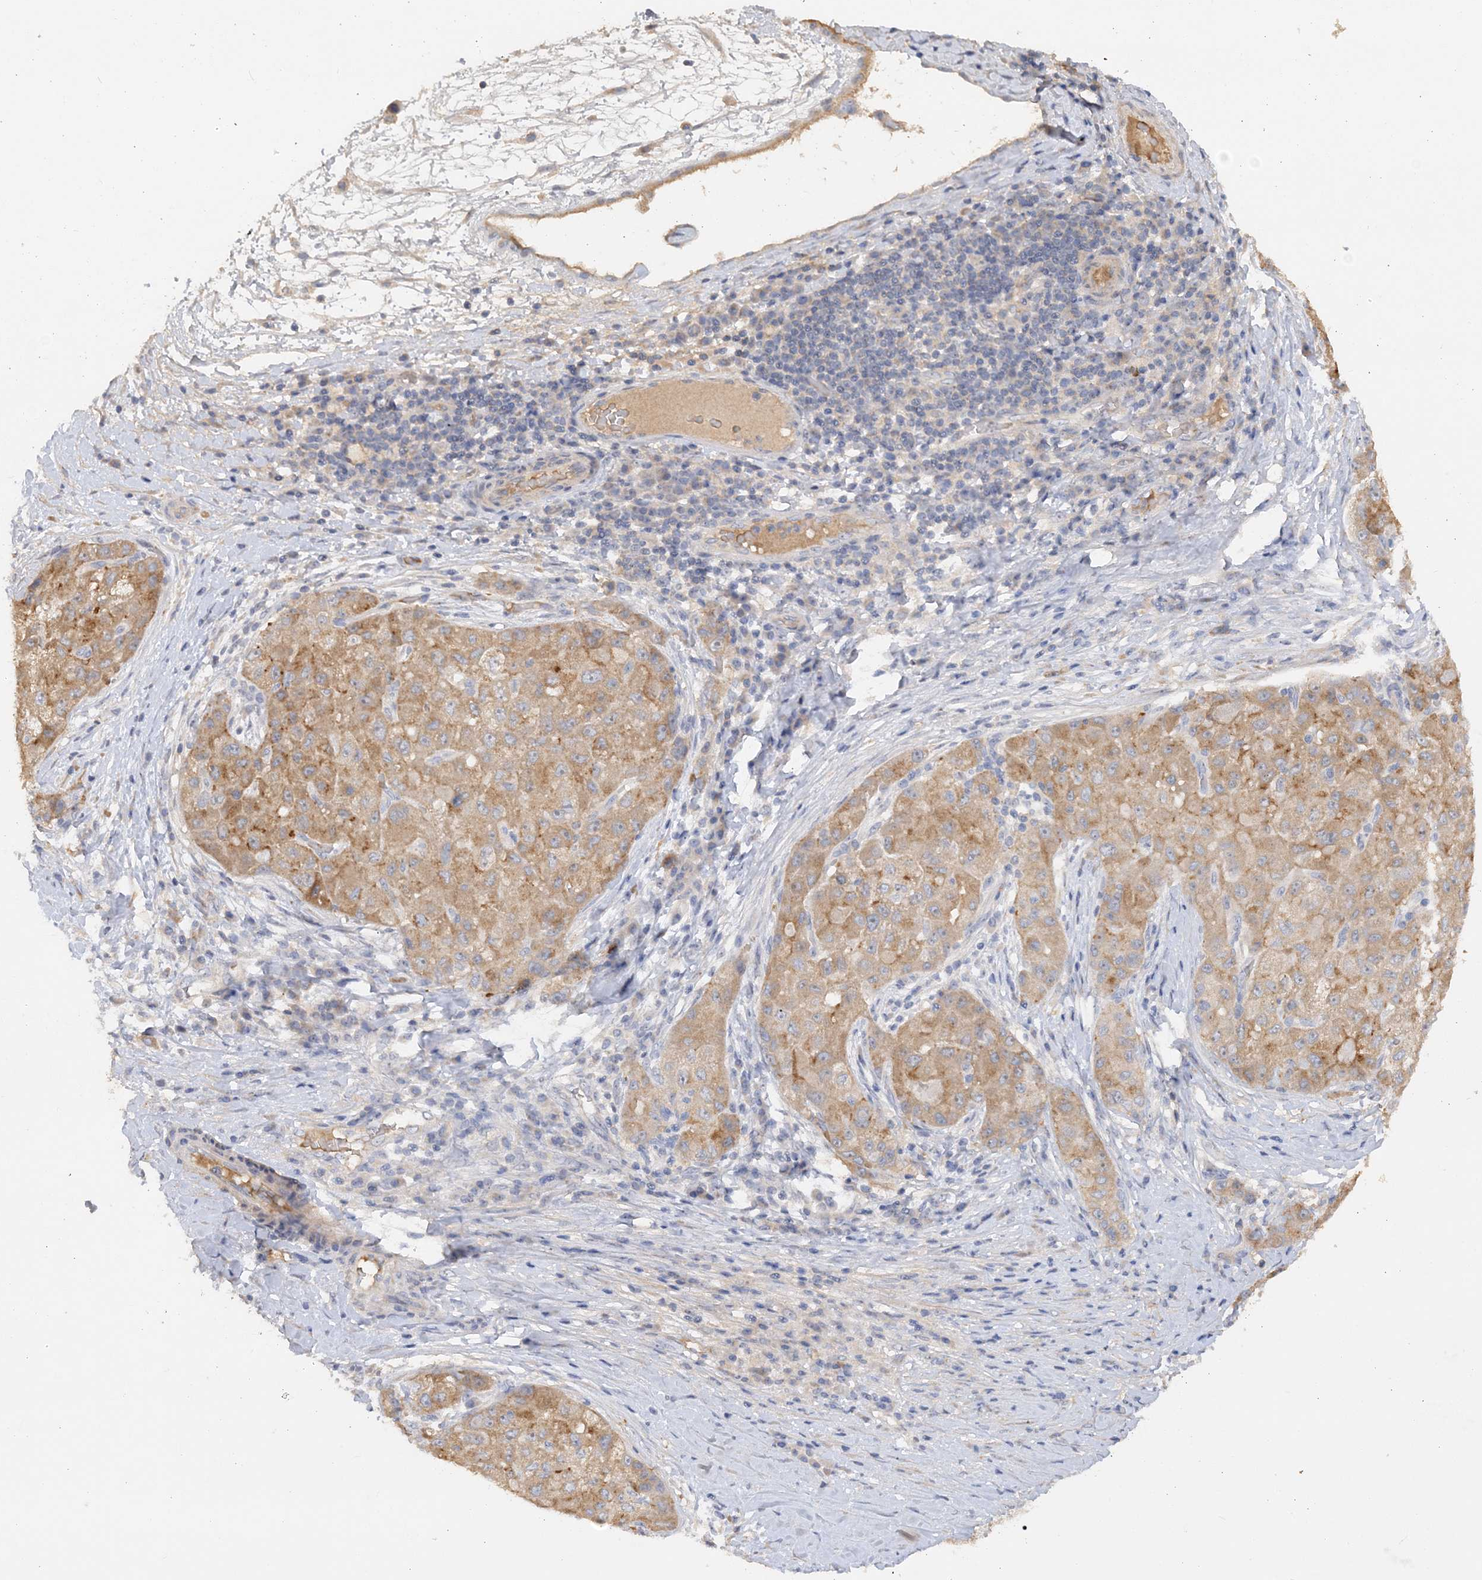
{"staining": {"intensity": "moderate", "quantity": ">75%", "location": "cytoplasmic/membranous"}, "tissue": "liver cancer", "cell_type": "Tumor cells", "image_type": "cancer", "snomed": [{"axis": "morphology", "description": "Carcinoma, Hepatocellular, NOS"}, {"axis": "topography", "description": "Liver"}], "caption": "High-magnification brightfield microscopy of liver hepatocellular carcinoma stained with DAB (brown) and counterstained with hematoxylin (blue). tumor cells exhibit moderate cytoplasmic/membranous expression is identified in approximately>75% of cells.", "gene": "GRINA", "patient": {"sex": "male", "age": 80}}